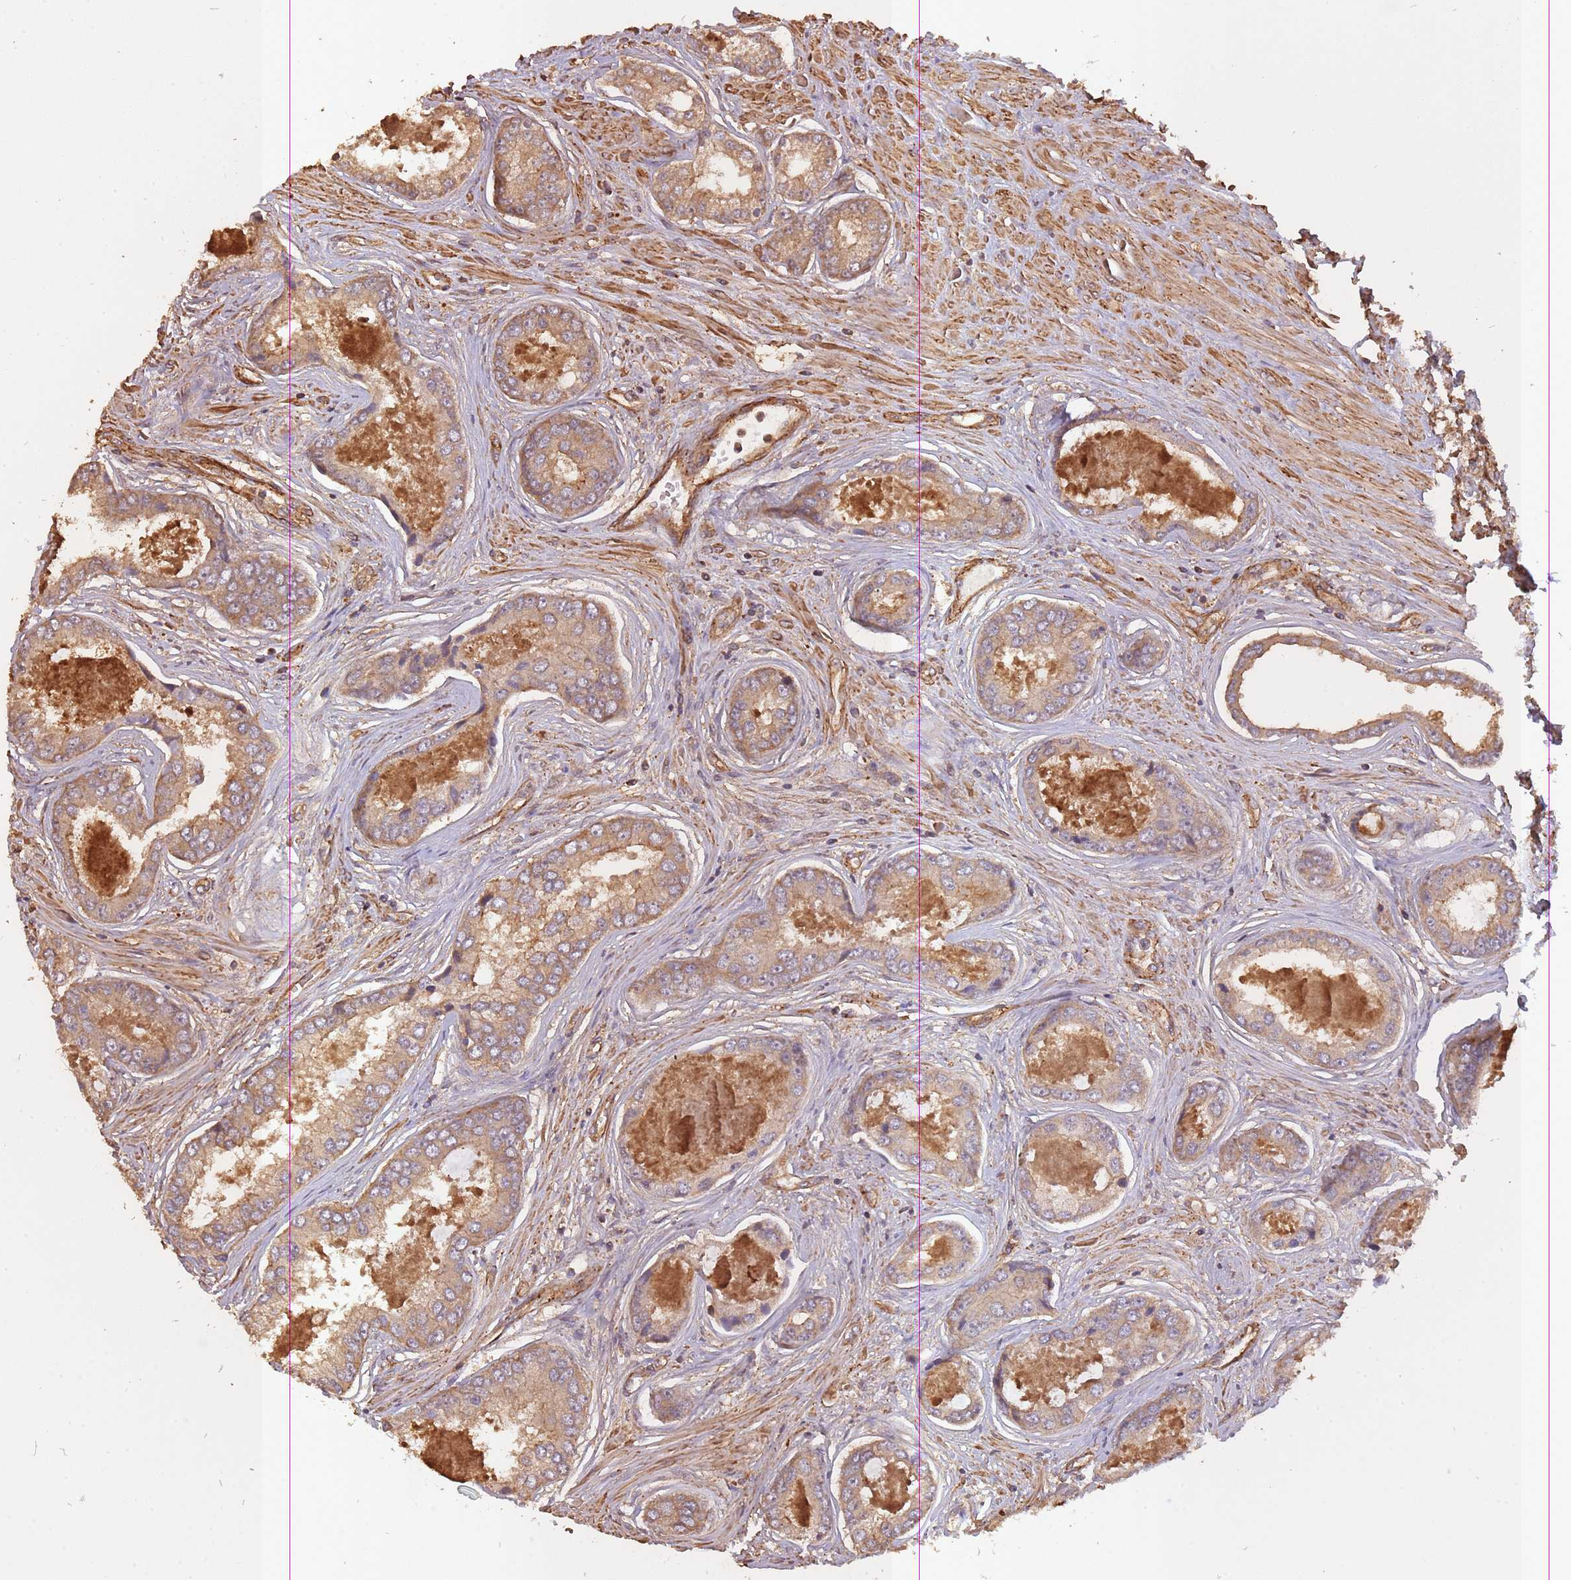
{"staining": {"intensity": "moderate", "quantity": ">75%", "location": "cytoplasmic/membranous"}, "tissue": "prostate cancer", "cell_type": "Tumor cells", "image_type": "cancer", "snomed": [{"axis": "morphology", "description": "Adenocarcinoma, Low grade"}, {"axis": "topography", "description": "Prostate"}], "caption": "Human low-grade adenocarcinoma (prostate) stained for a protein (brown) displays moderate cytoplasmic/membranous positive positivity in about >75% of tumor cells.", "gene": "ARMH3", "patient": {"sex": "male", "age": 68}}